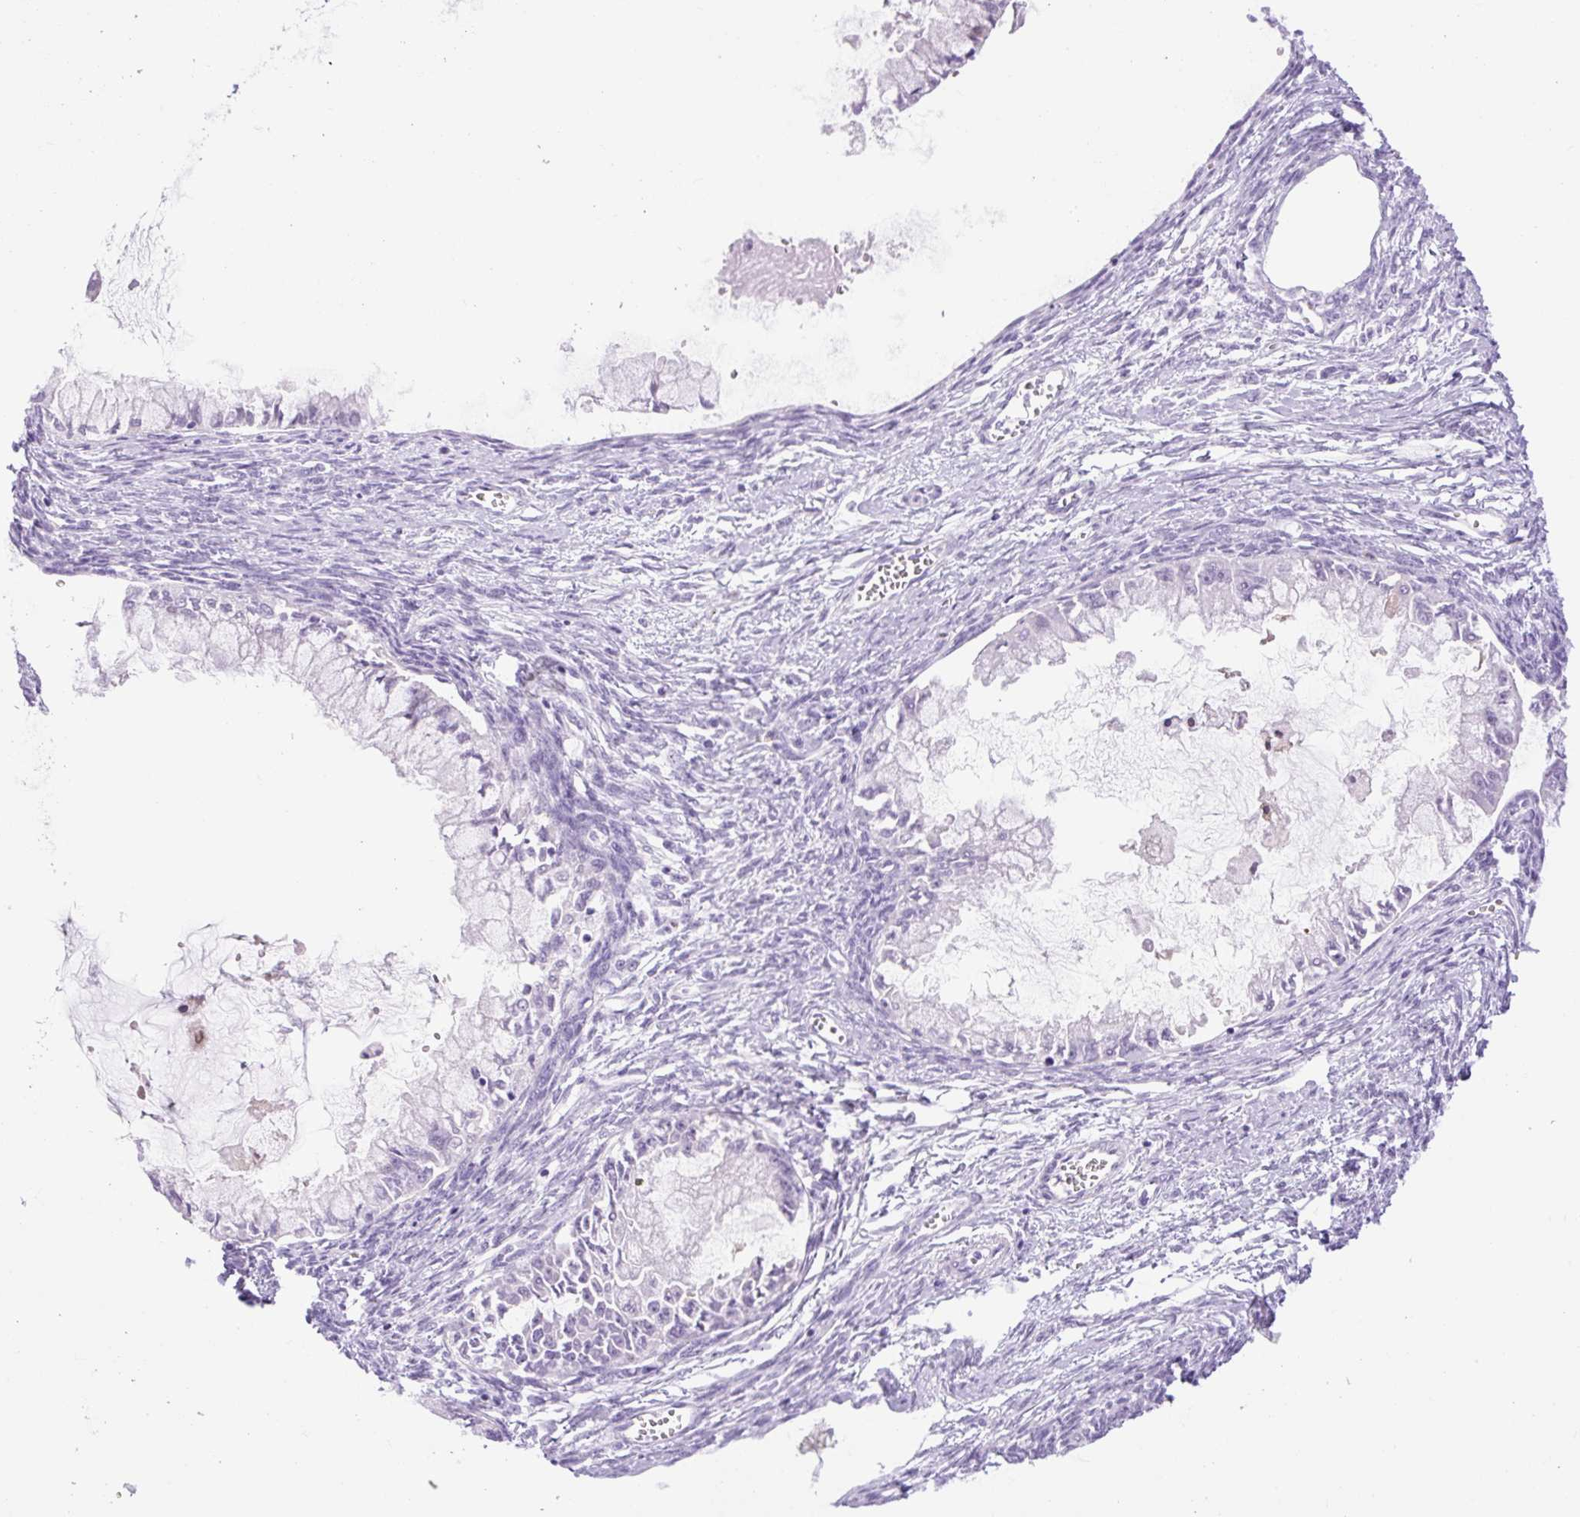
{"staining": {"intensity": "negative", "quantity": "none", "location": "none"}, "tissue": "ovarian cancer", "cell_type": "Tumor cells", "image_type": "cancer", "snomed": [{"axis": "morphology", "description": "Cystadenocarcinoma, mucinous, NOS"}, {"axis": "topography", "description": "Ovary"}], "caption": "This histopathology image is of ovarian cancer (mucinous cystadenocarcinoma) stained with IHC to label a protein in brown with the nuclei are counter-stained blue. There is no staining in tumor cells.", "gene": "SLC25A40", "patient": {"sex": "female", "age": 34}}